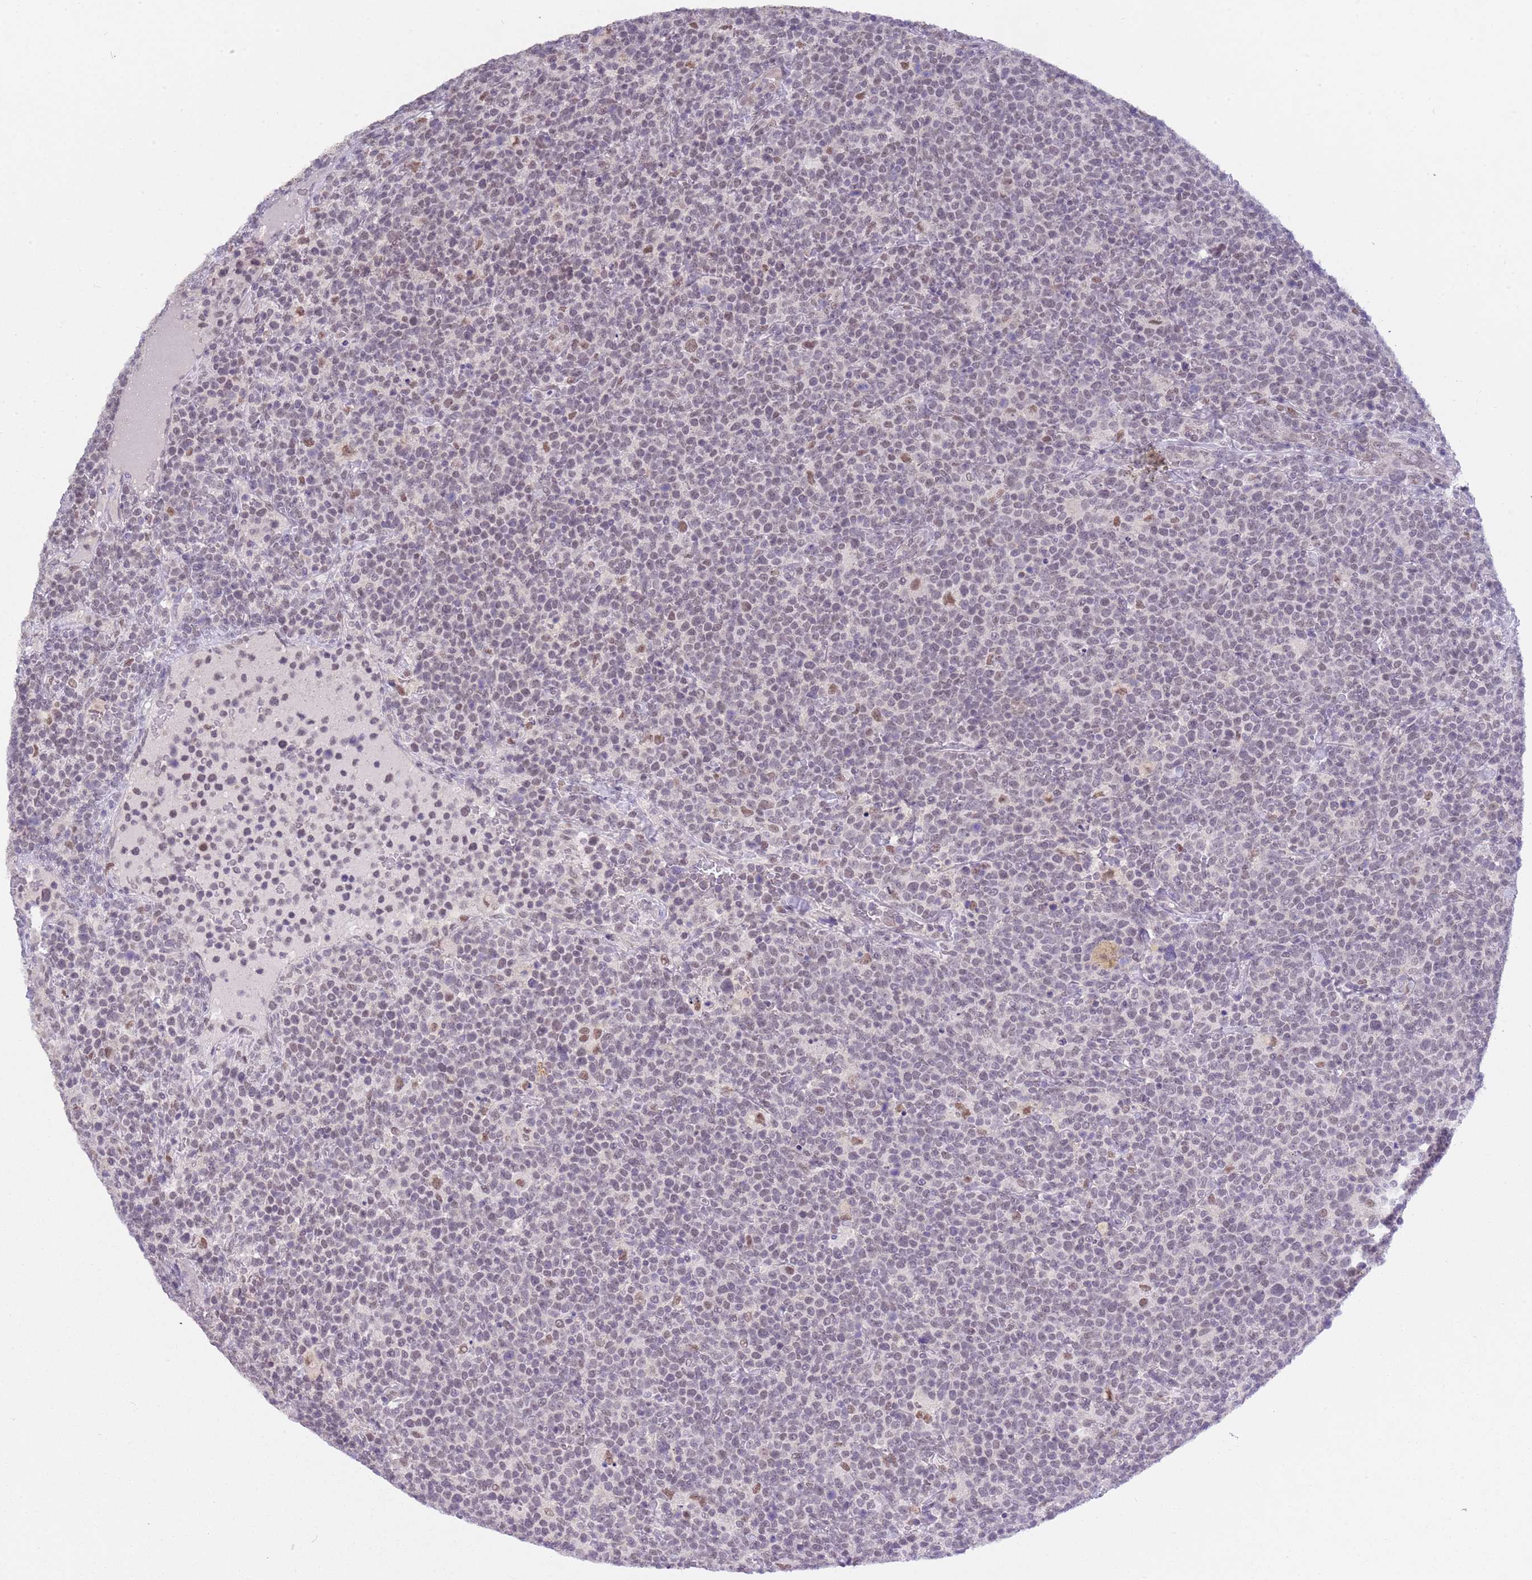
{"staining": {"intensity": "weak", "quantity": "<25%", "location": "nuclear"}, "tissue": "lymphoma", "cell_type": "Tumor cells", "image_type": "cancer", "snomed": [{"axis": "morphology", "description": "Malignant lymphoma, non-Hodgkin's type, High grade"}, {"axis": "topography", "description": "Lymph node"}], "caption": "Micrograph shows no protein staining in tumor cells of lymphoma tissue.", "gene": "SEPHS2", "patient": {"sex": "male", "age": 61}}